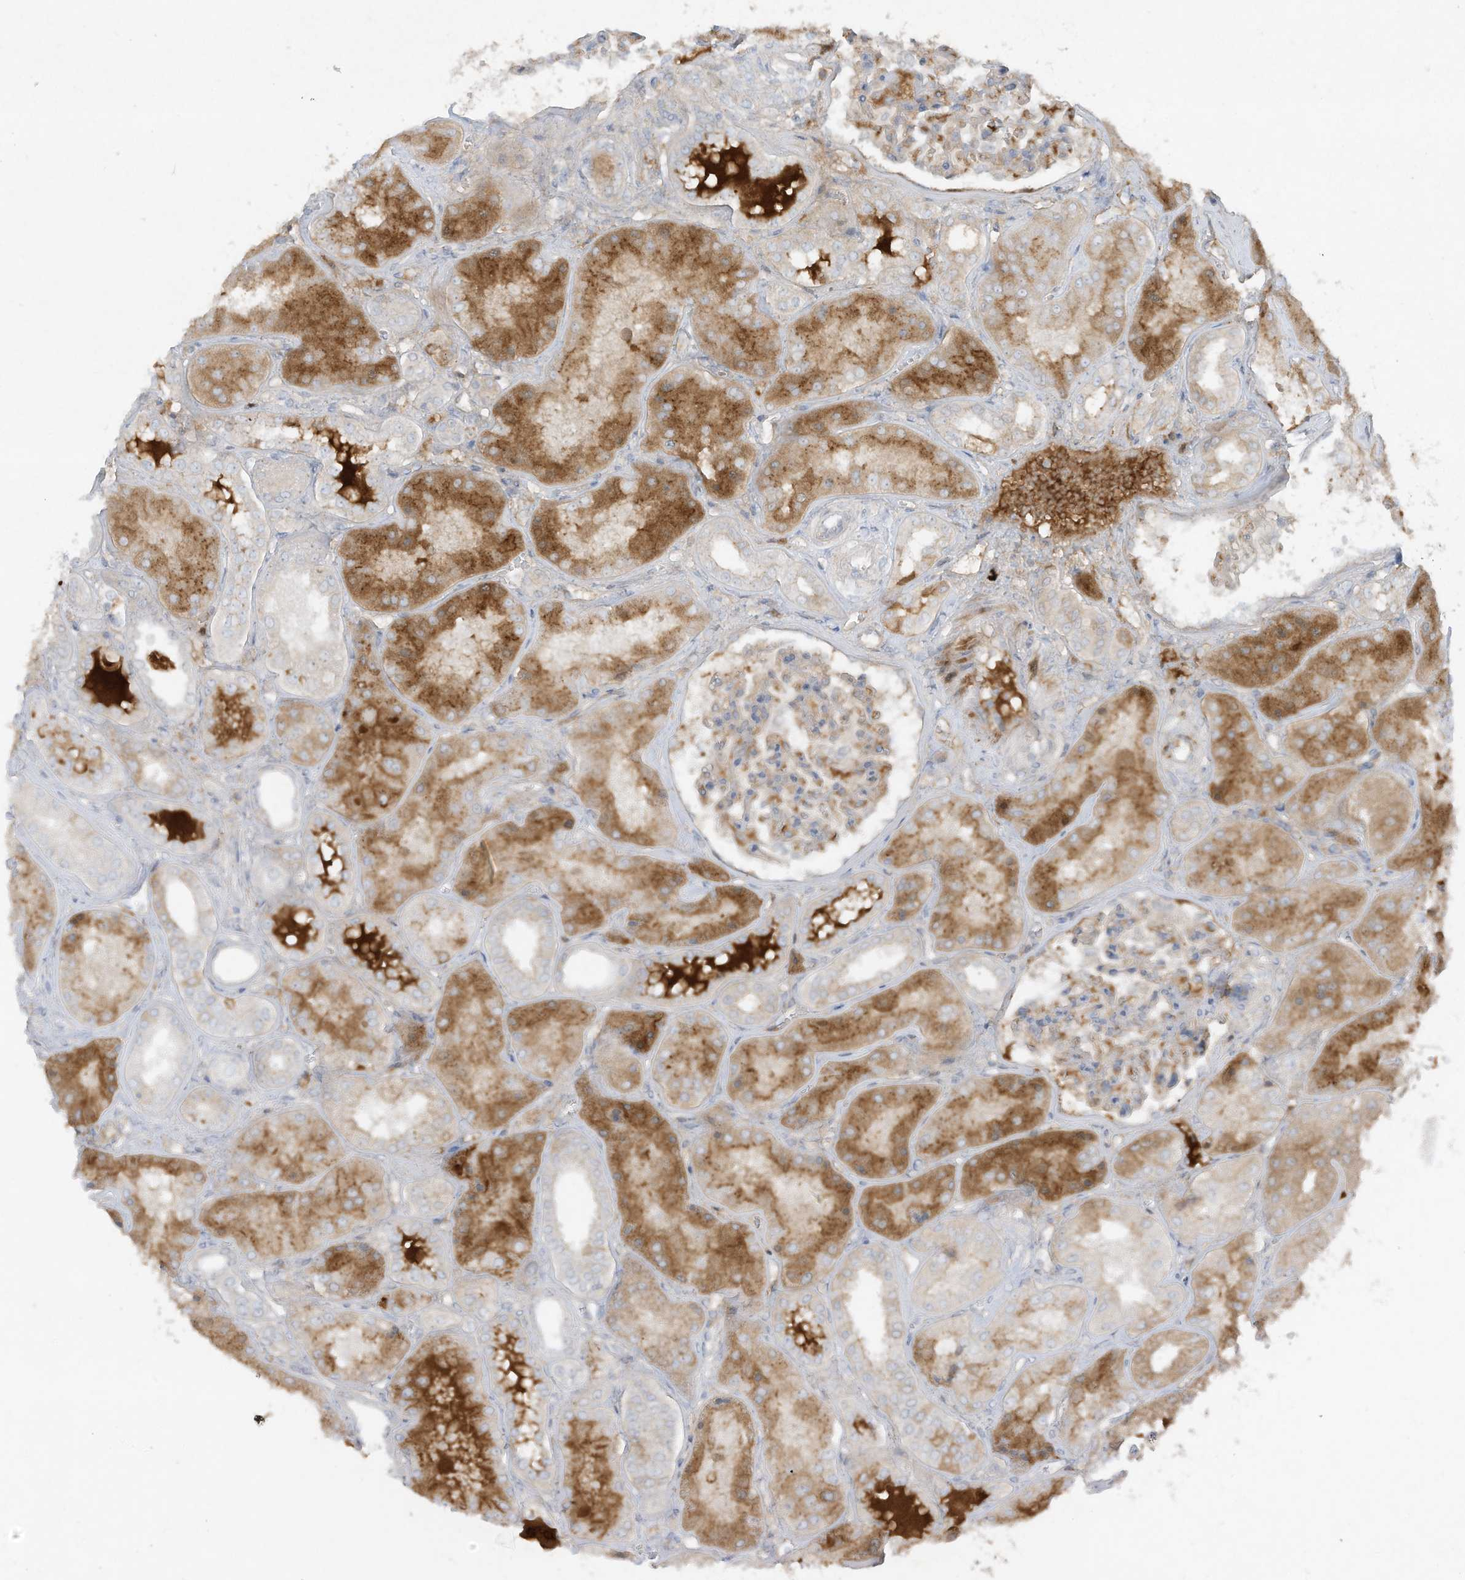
{"staining": {"intensity": "moderate", "quantity": "<25%", "location": "cytoplasmic/membranous"}, "tissue": "kidney", "cell_type": "Cells in glomeruli", "image_type": "normal", "snomed": [{"axis": "morphology", "description": "Normal tissue, NOS"}, {"axis": "topography", "description": "Kidney"}], "caption": "Brown immunohistochemical staining in benign human kidney displays moderate cytoplasmic/membranous expression in about <25% of cells in glomeruli.", "gene": "FETUB", "patient": {"sex": "female", "age": 56}}